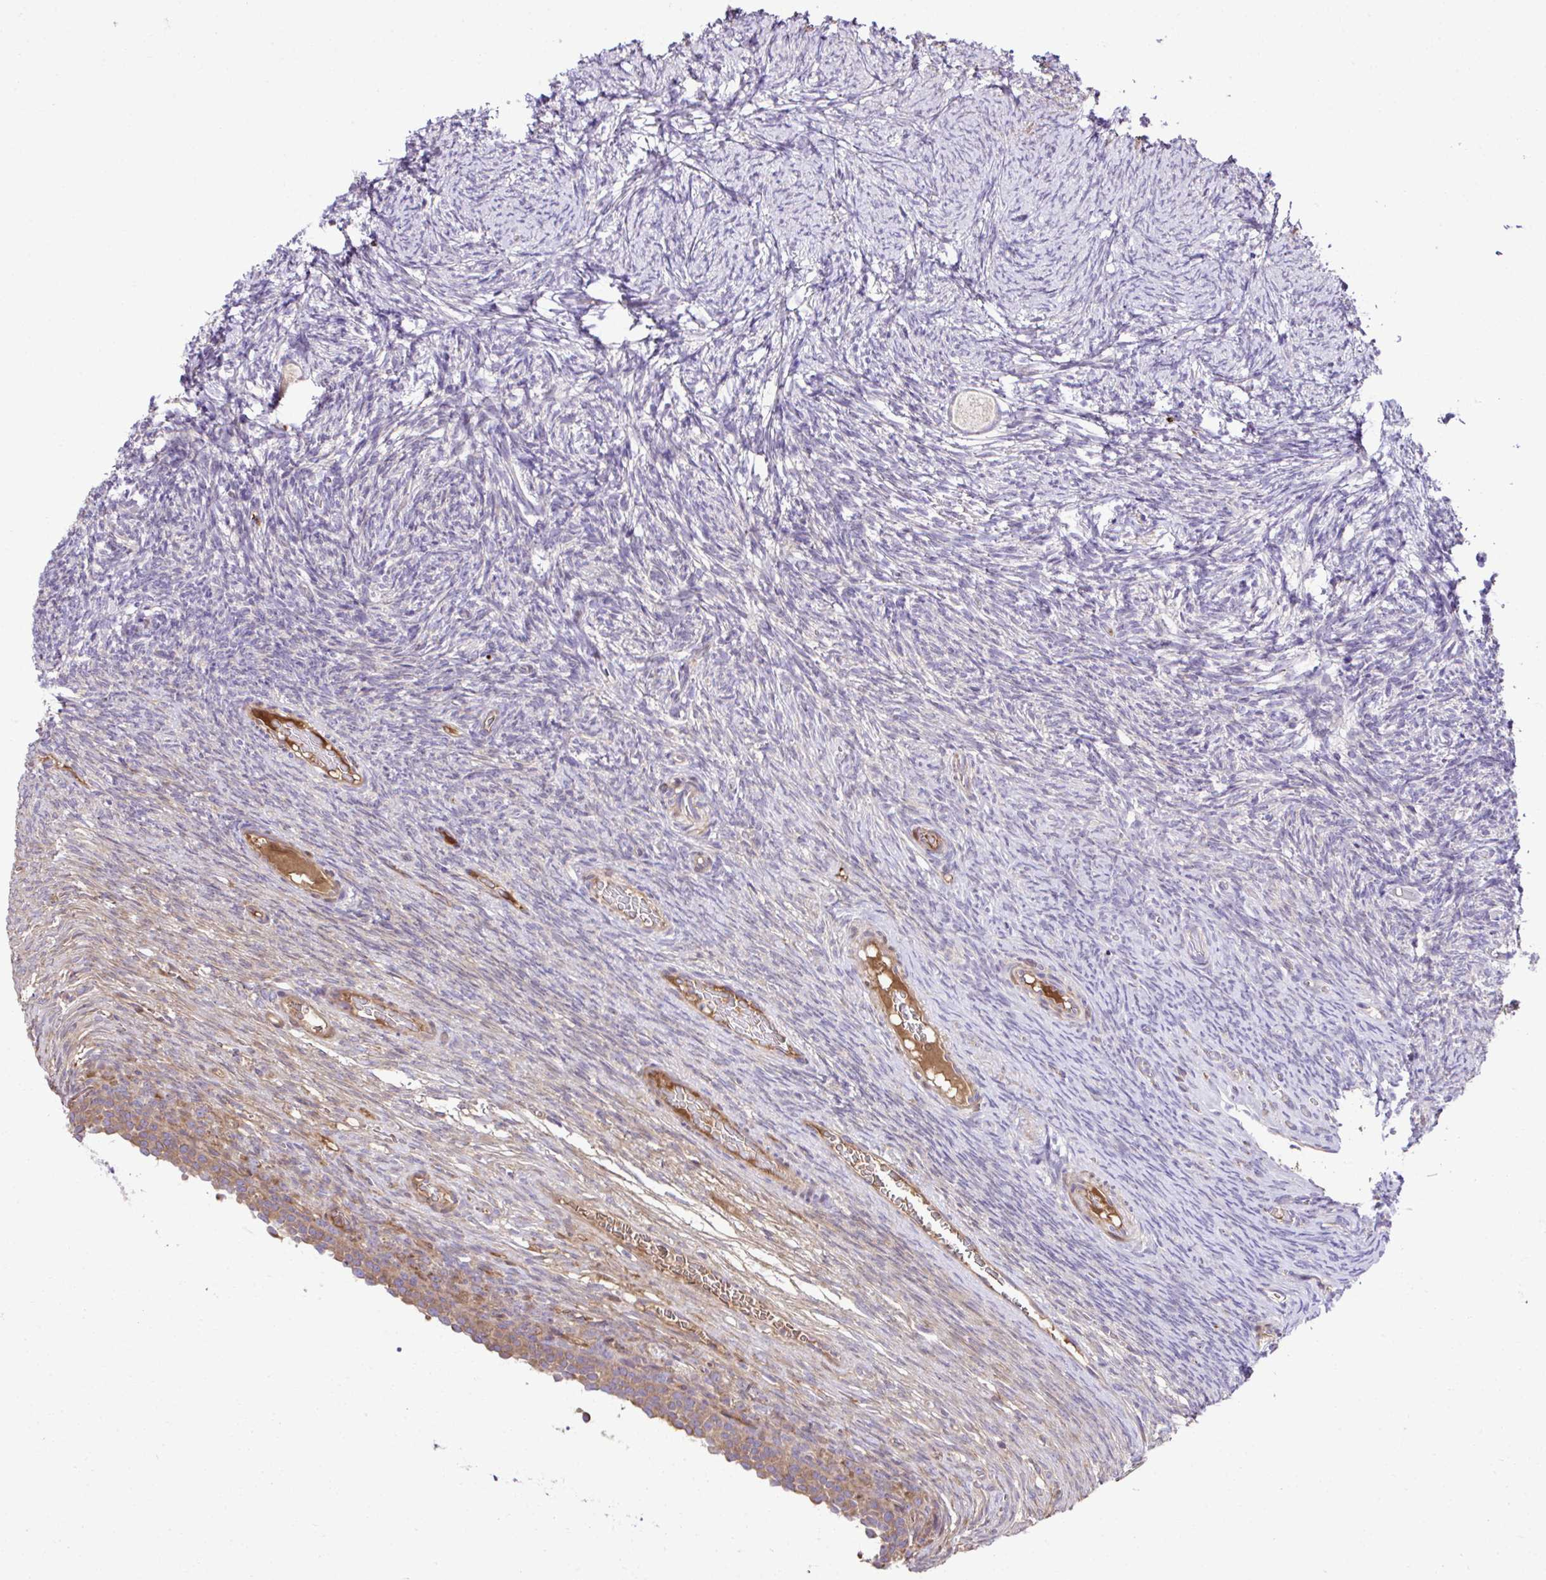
{"staining": {"intensity": "negative", "quantity": "none", "location": "none"}, "tissue": "ovary", "cell_type": "Follicle cells", "image_type": "normal", "snomed": [{"axis": "morphology", "description": "Normal tissue, NOS"}, {"axis": "topography", "description": "Ovary"}], "caption": "High magnification brightfield microscopy of normal ovary stained with DAB (3,3'-diaminobenzidine) (brown) and counterstained with hematoxylin (blue): follicle cells show no significant expression. Nuclei are stained in blue.", "gene": "CCDC85C", "patient": {"sex": "female", "age": 34}}